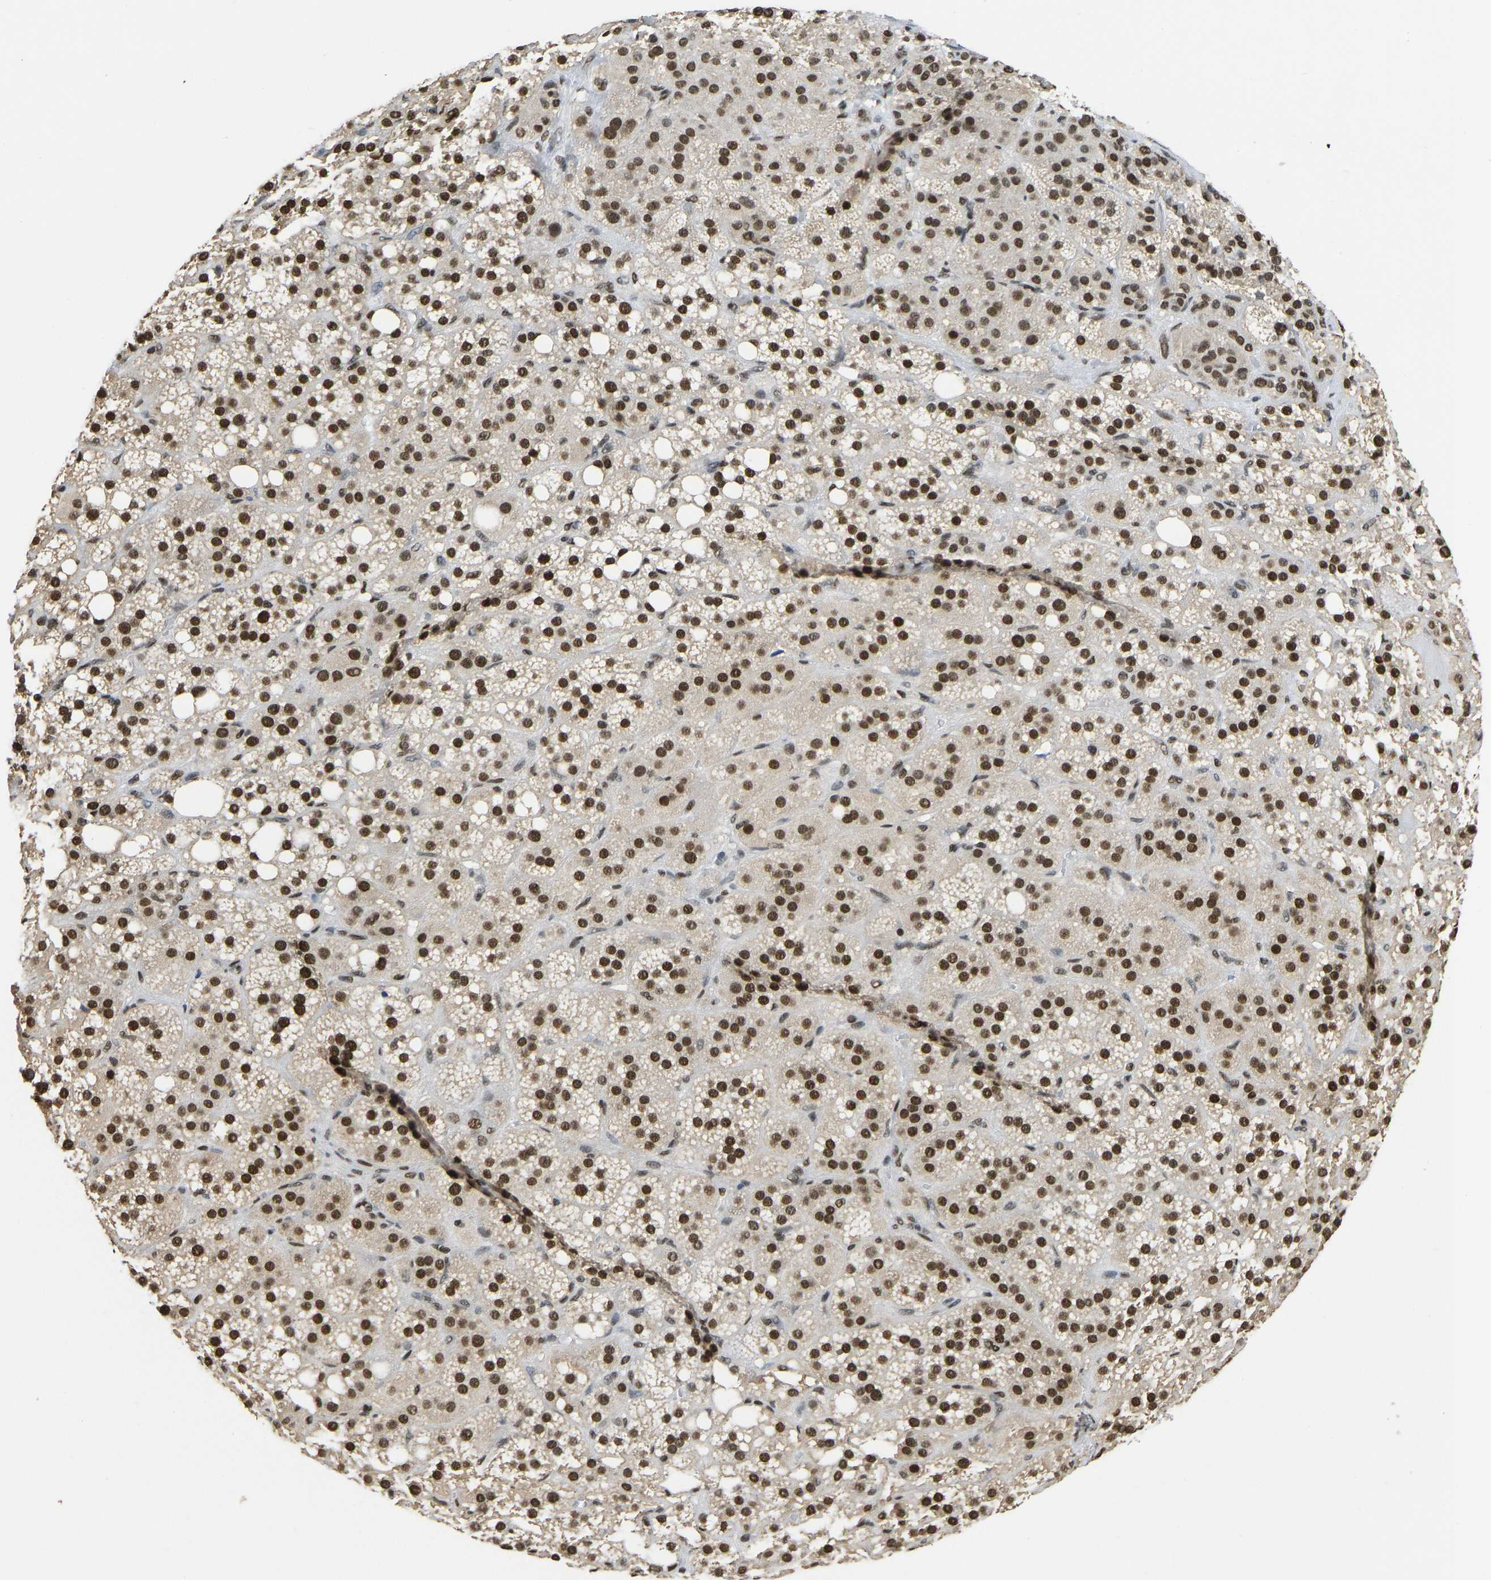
{"staining": {"intensity": "strong", "quantity": ">75%", "location": "nuclear"}, "tissue": "adrenal gland", "cell_type": "Glandular cells", "image_type": "normal", "snomed": [{"axis": "morphology", "description": "Normal tissue, NOS"}, {"axis": "topography", "description": "Adrenal gland"}], "caption": "Human adrenal gland stained for a protein (brown) shows strong nuclear positive expression in about >75% of glandular cells.", "gene": "ZSCAN20", "patient": {"sex": "female", "age": 59}}